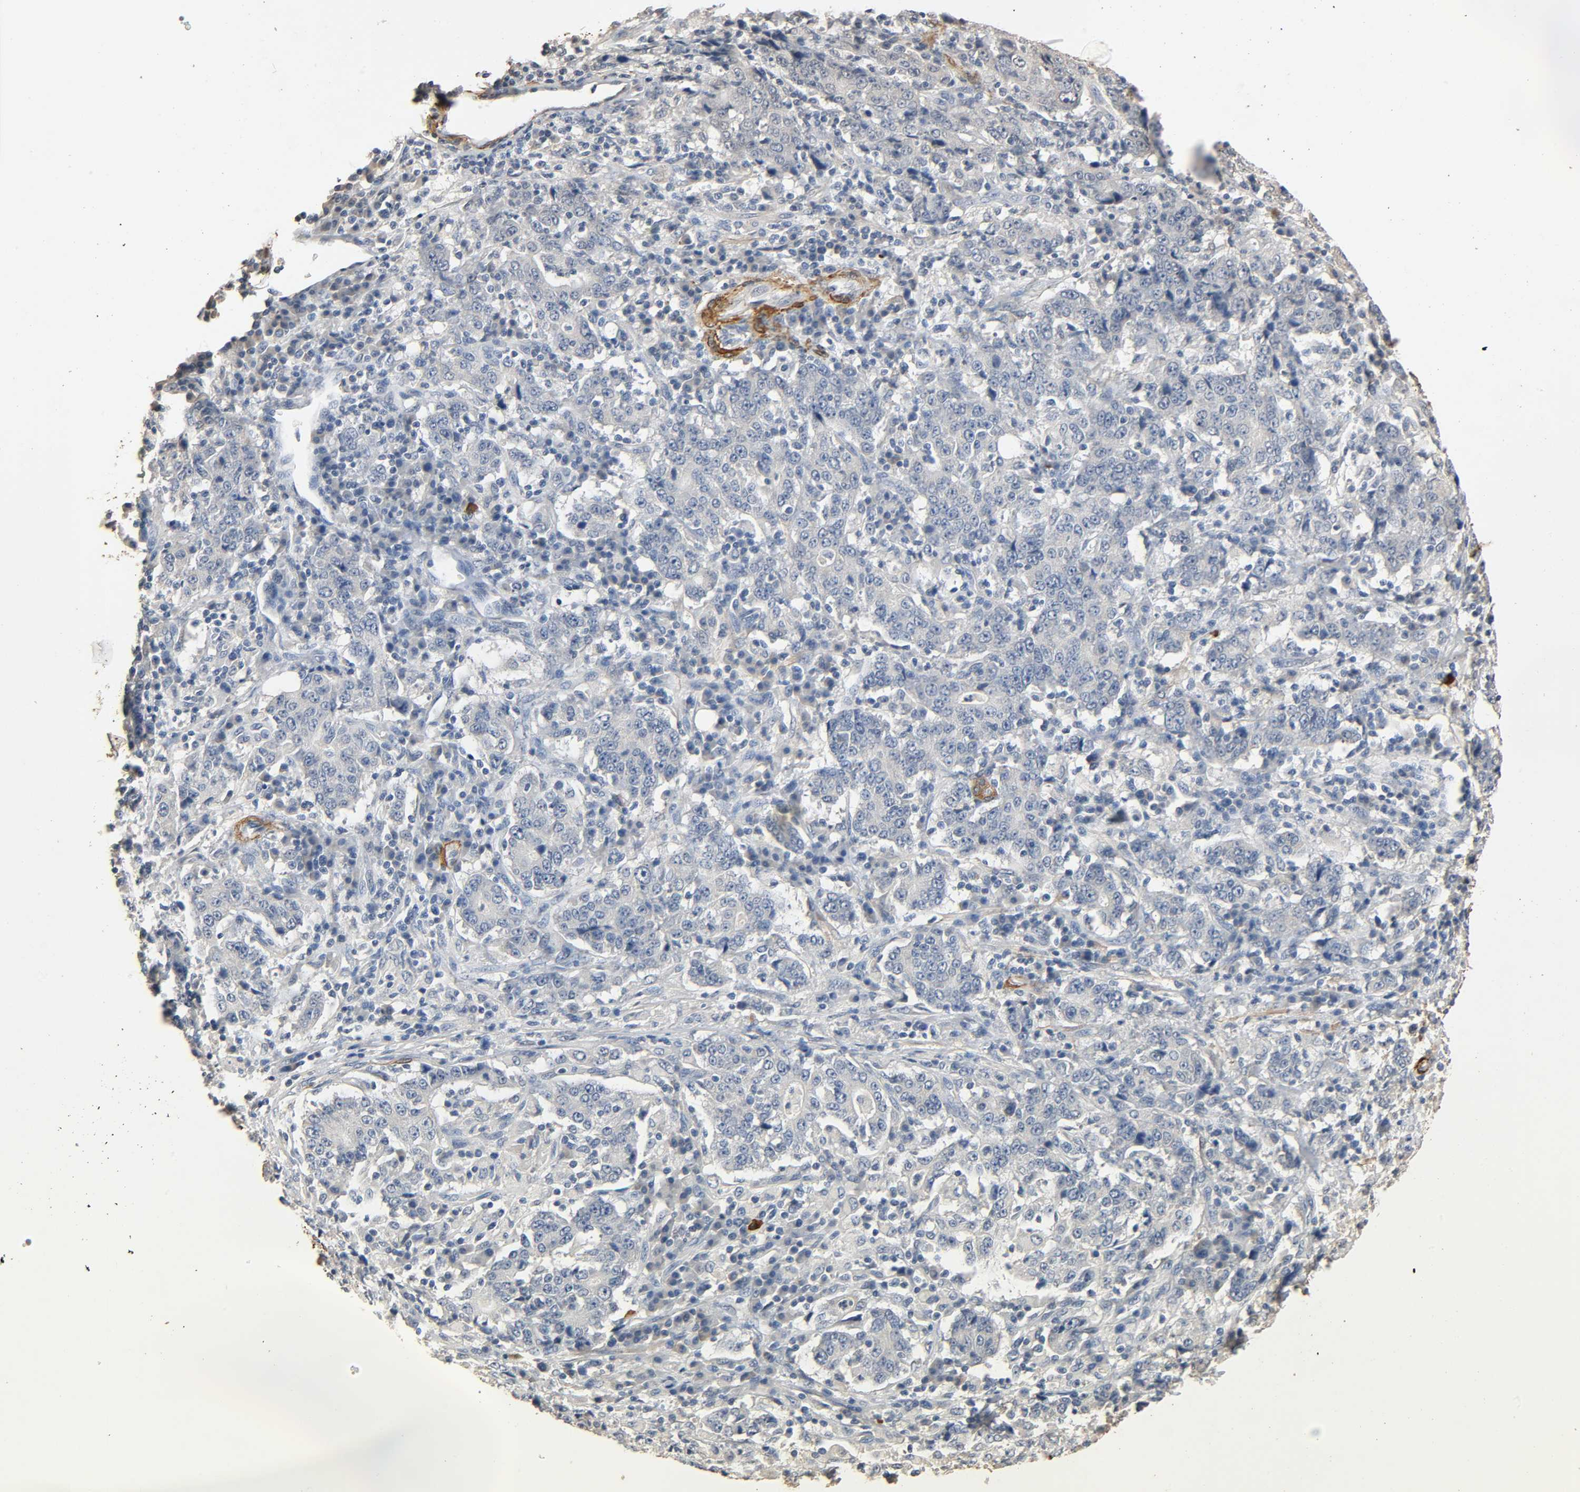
{"staining": {"intensity": "negative", "quantity": "none", "location": "none"}, "tissue": "stomach cancer", "cell_type": "Tumor cells", "image_type": "cancer", "snomed": [{"axis": "morphology", "description": "Normal tissue, NOS"}, {"axis": "morphology", "description": "Adenocarcinoma, NOS"}, {"axis": "topography", "description": "Stomach, upper"}, {"axis": "topography", "description": "Stomach"}], "caption": "An IHC photomicrograph of stomach adenocarcinoma is shown. There is no staining in tumor cells of stomach adenocarcinoma. (DAB IHC visualized using brightfield microscopy, high magnification).", "gene": "GSTA3", "patient": {"sex": "male", "age": 59}}